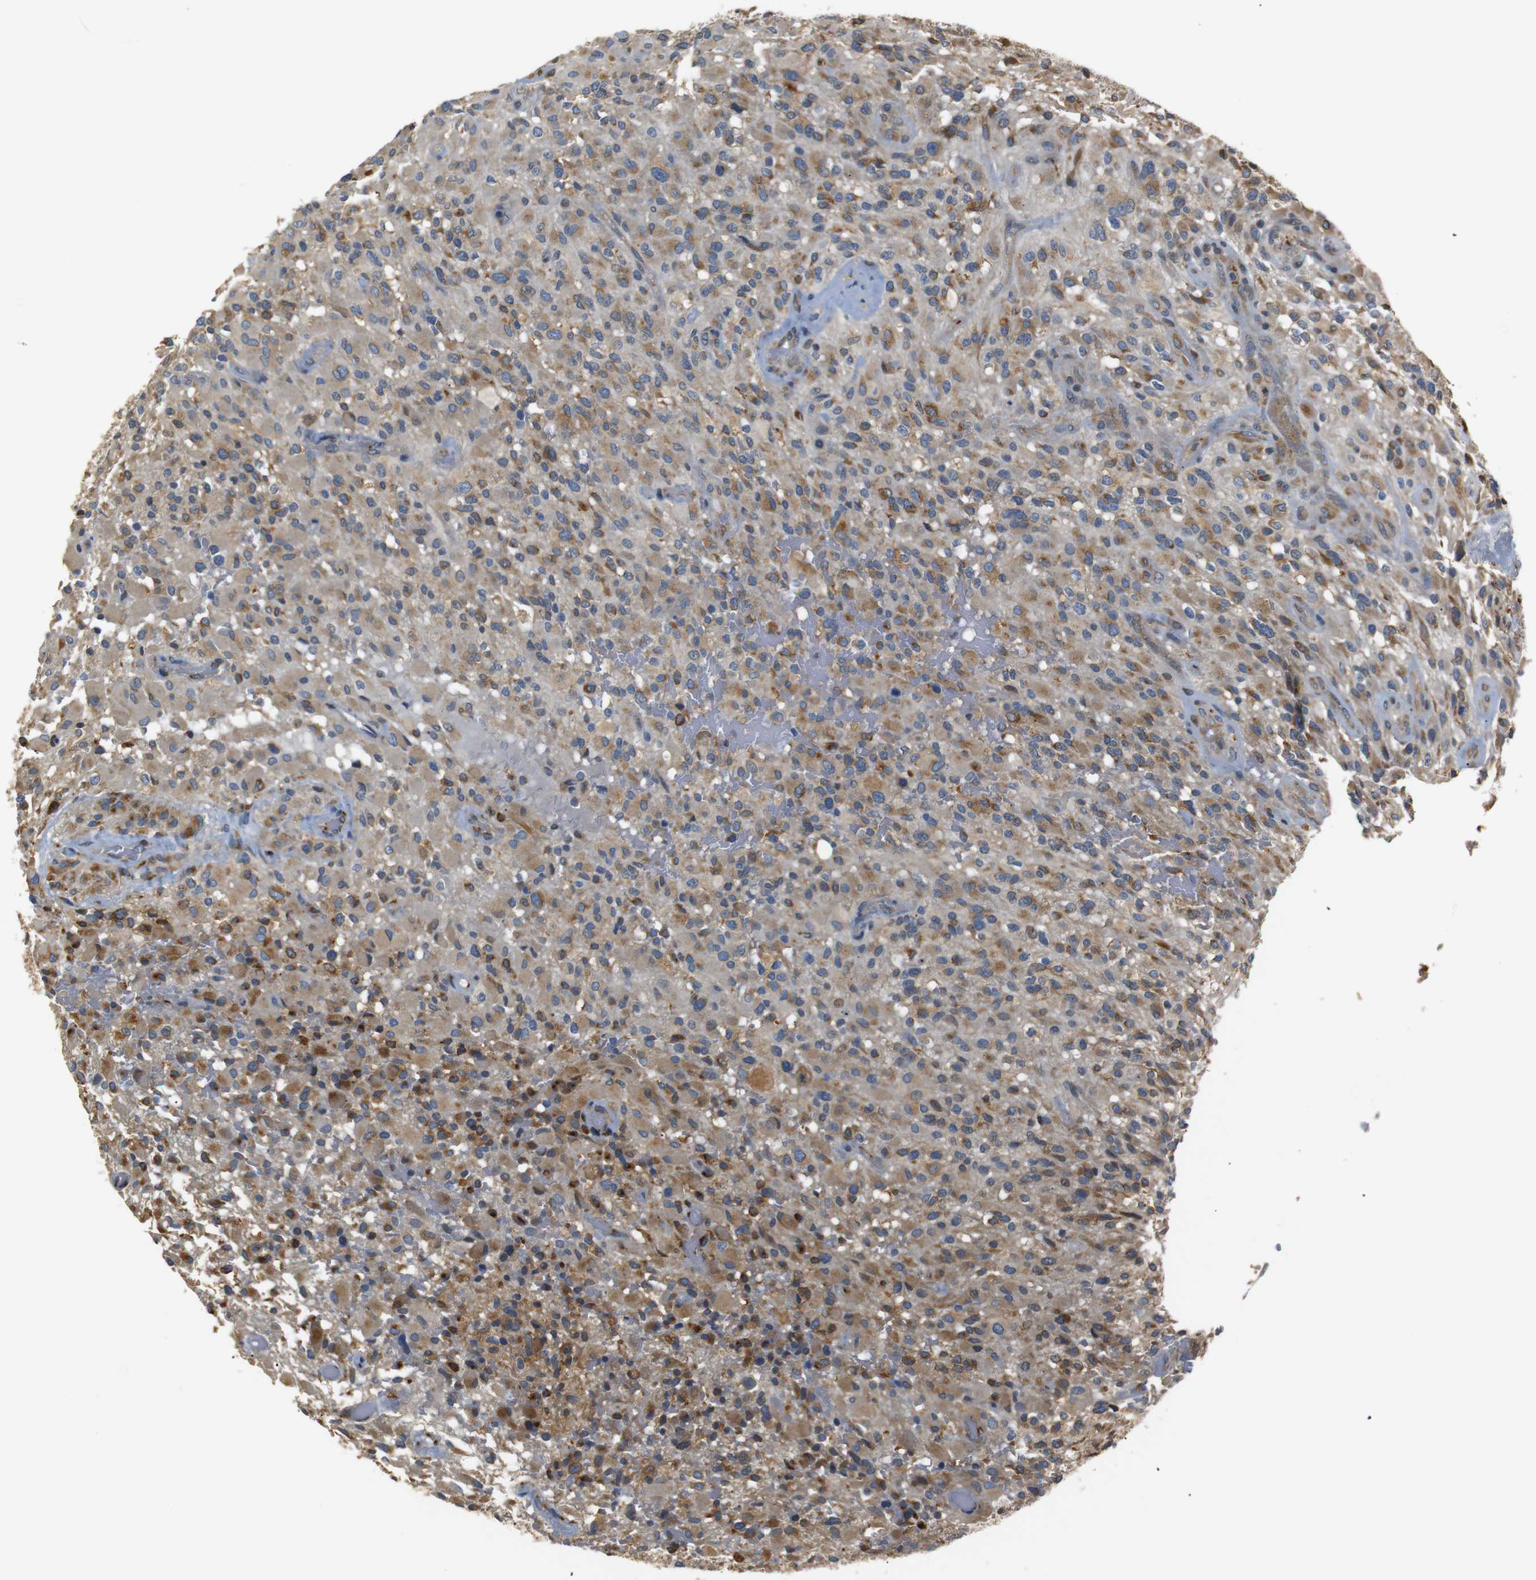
{"staining": {"intensity": "moderate", "quantity": ">75%", "location": "cytoplasmic/membranous"}, "tissue": "glioma", "cell_type": "Tumor cells", "image_type": "cancer", "snomed": [{"axis": "morphology", "description": "Glioma, malignant, High grade"}, {"axis": "topography", "description": "Brain"}], "caption": "DAB immunohistochemical staining of human glioma demonstrates moderate cytoplasmic/membranous protein staining in about >75% of tumor cells.", "gene": "TMED2", "patient": {"sex": "male", "age": 71}}